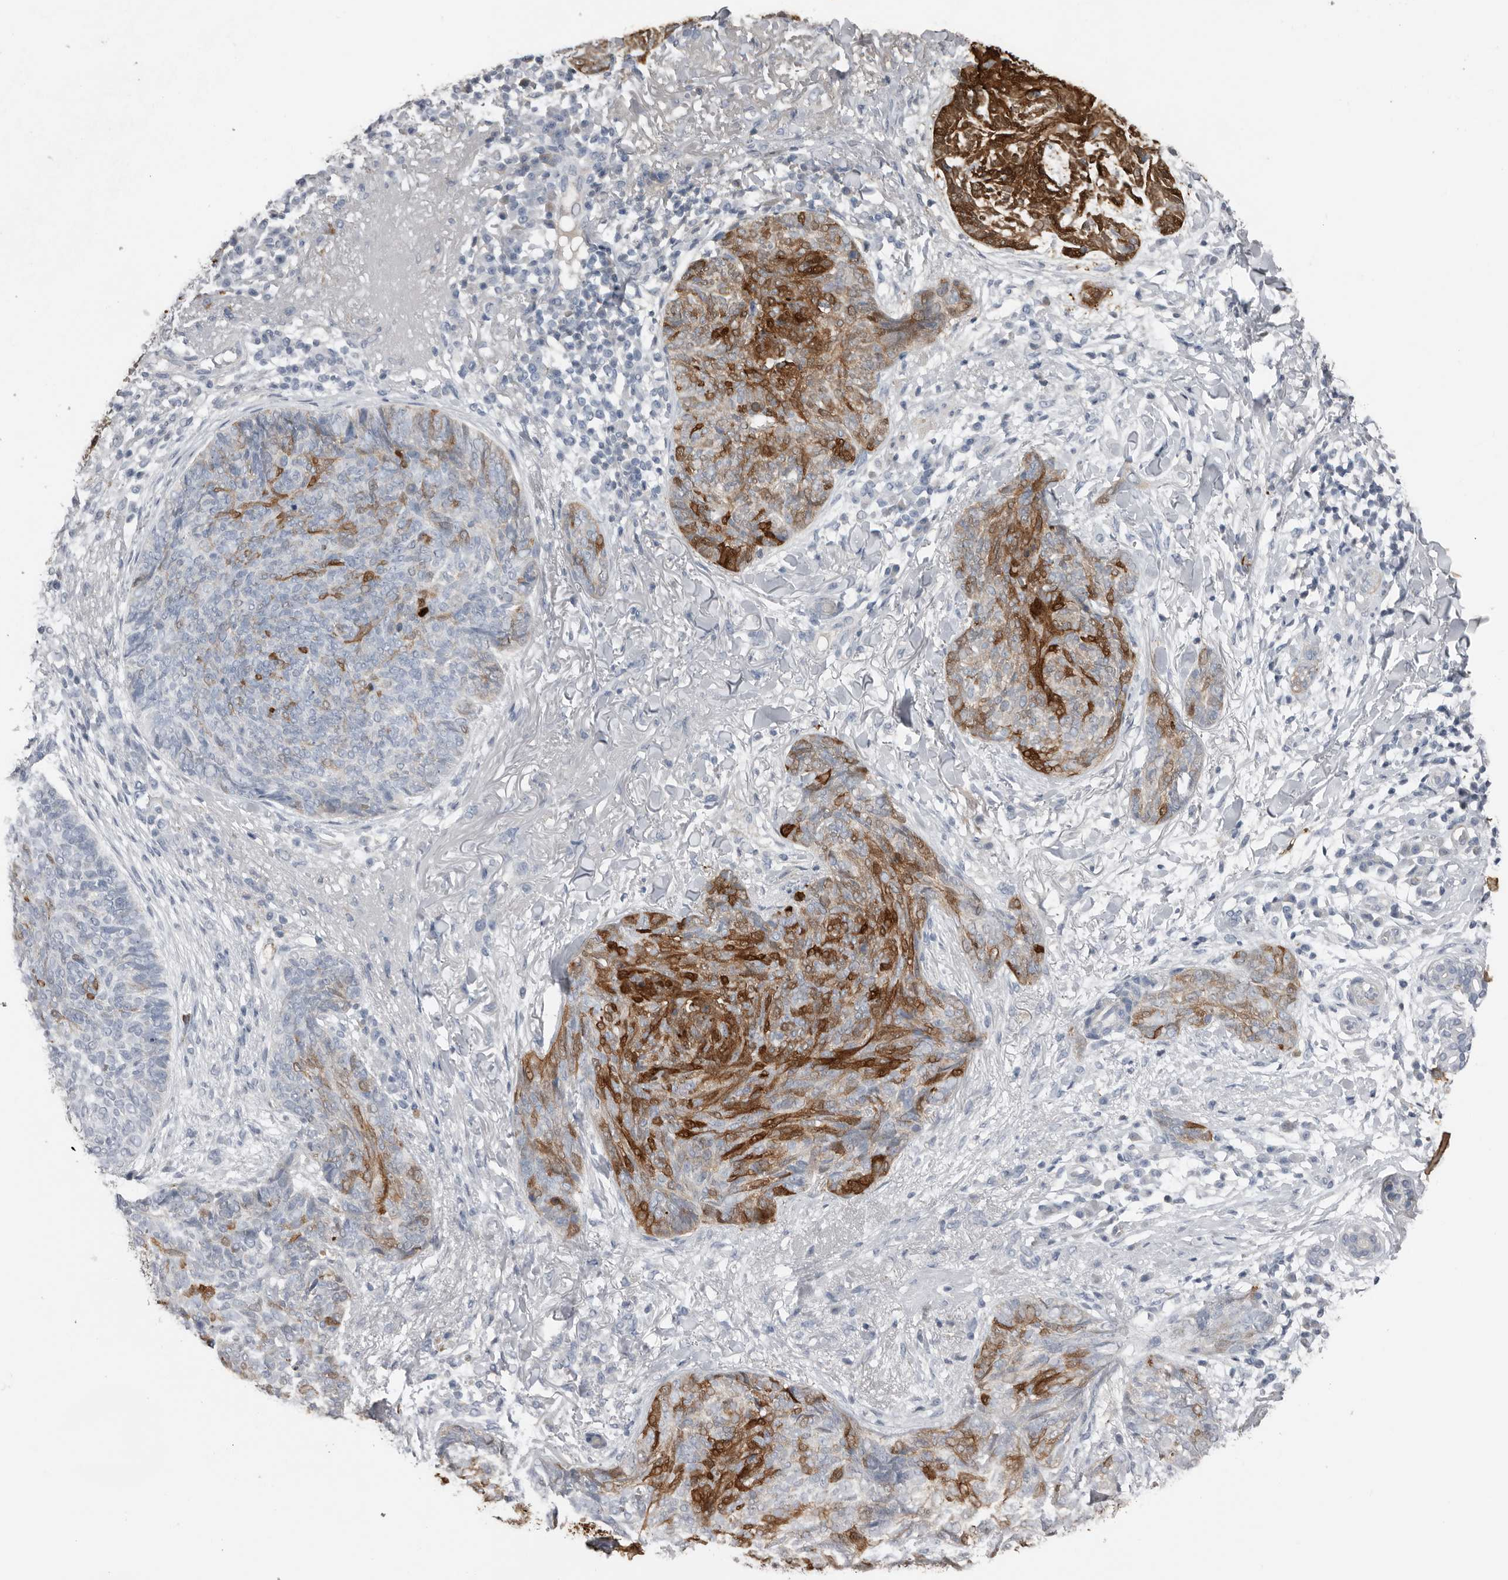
{"staining": {"intensity": "moderate", "quantity": "25%-75%", "location": "cytoplasmic/membranous"}, "tissue": "skin cancer", "cell_type": "Tumor cells", "image_type": "cancer", "snomed": [{"axis": "morphology", "description": "Basal cell carcinoma"}, {"axis": "topography", "description": "Skin"}], "caption": "Protein staining reveals moderate cytoplasmic/membranous expression in about 25%-75% of tumor cells in skin basal cell carcinoma. (DAB IHC with brightfield microscopy, high magnification).", "gene": "FABP7", "patient": {"sex": "male", "age": 85}}